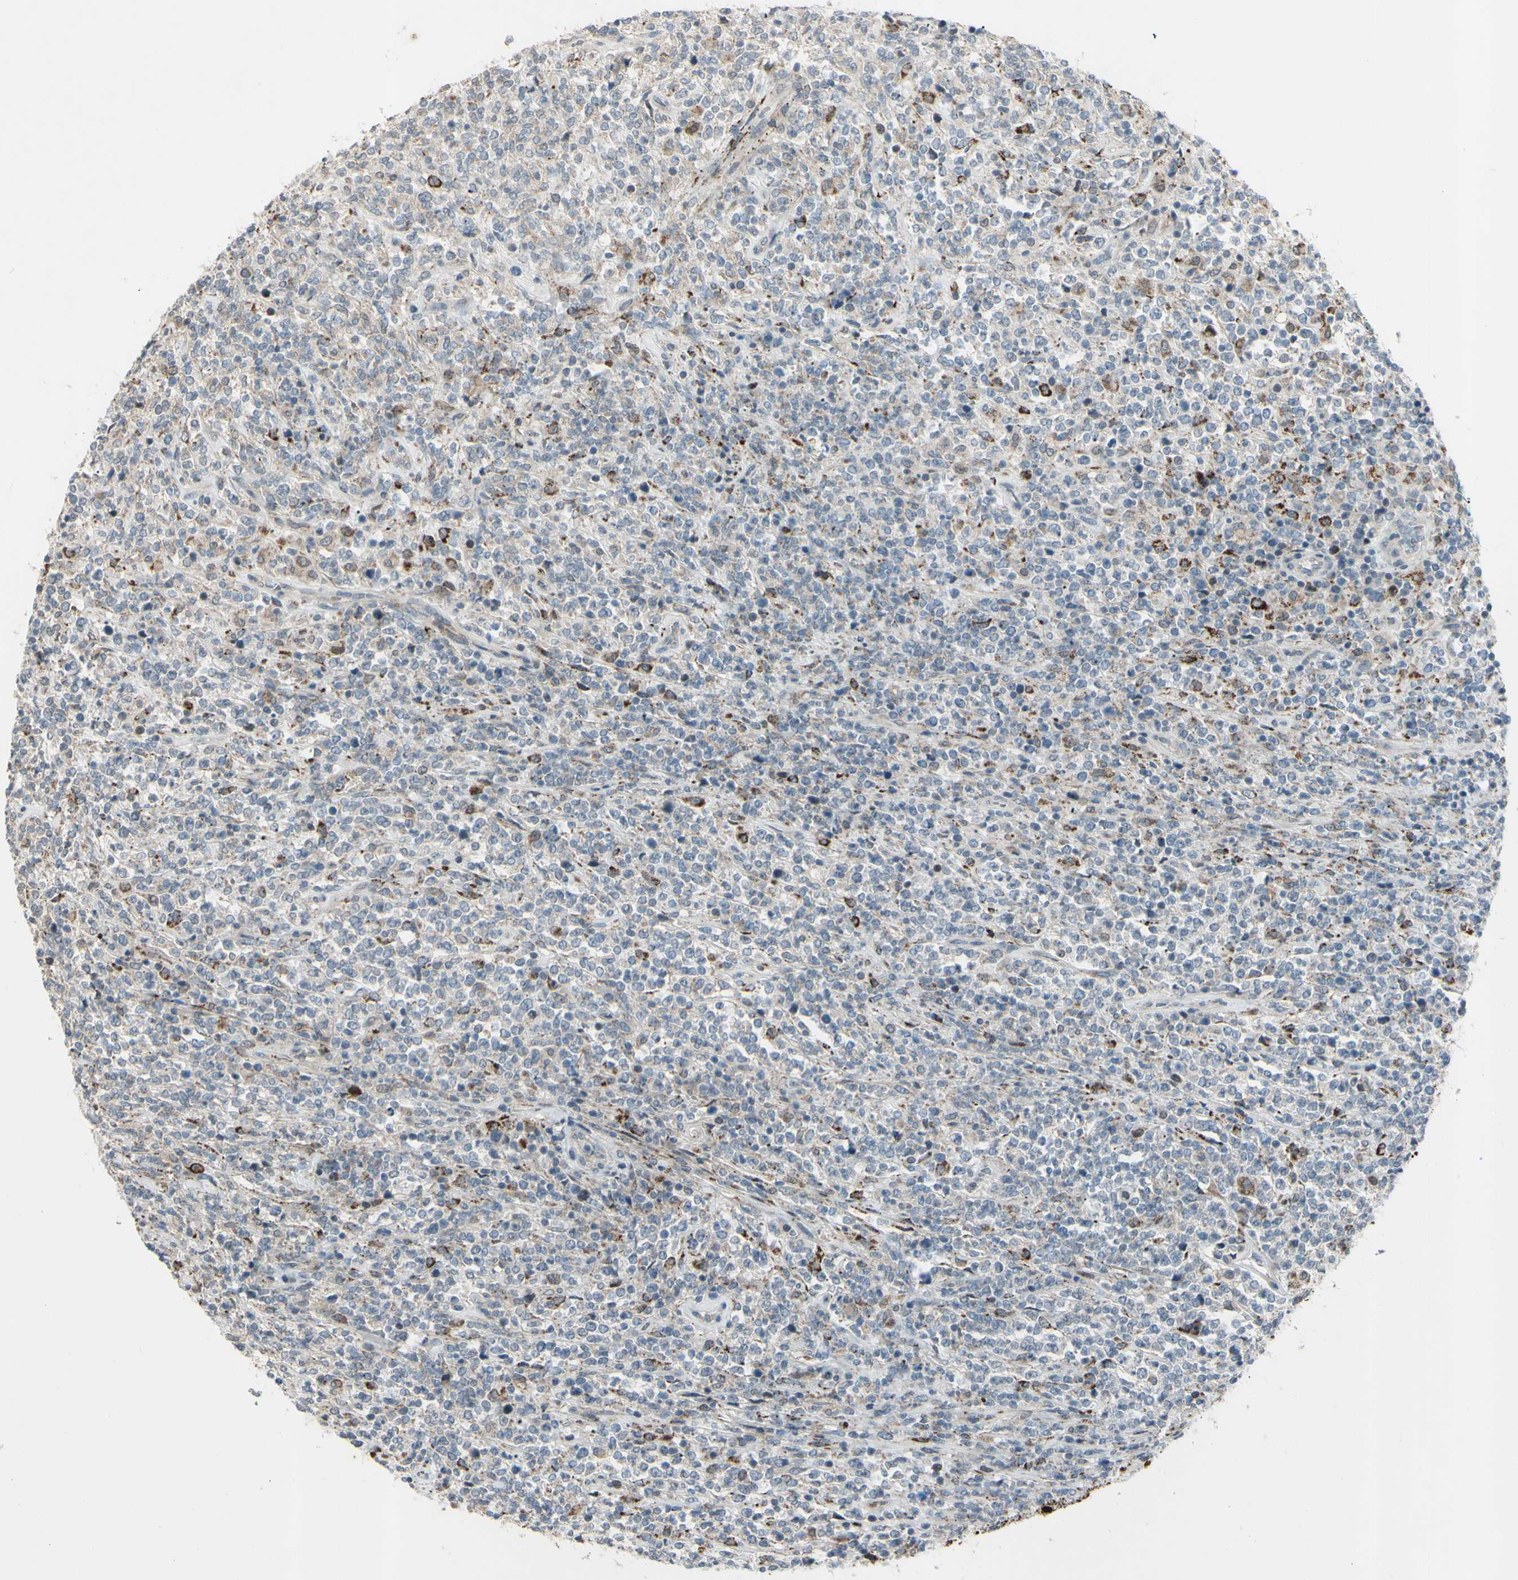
{"staining": {"intensity": "negative", "quantity": "none", "location": "none"}, "tissue": "lymphoma", "cell_type": "Tumor cells", "image_type": "cancer", "snomed": [{"axis": "morphology", "description": "Malignant lymphoma, non-Hodgkin's type, High grade"}, {"axis": "topography", "description": "Soft tissue"}], "caption": "High power microscopy image of an immunohistochemistry (IHC) micrograph of lymphoma, revealing no significant staining in tumor cells.", "gene": "FGFR2", "patient": {"sex": "male", "age": 18}}